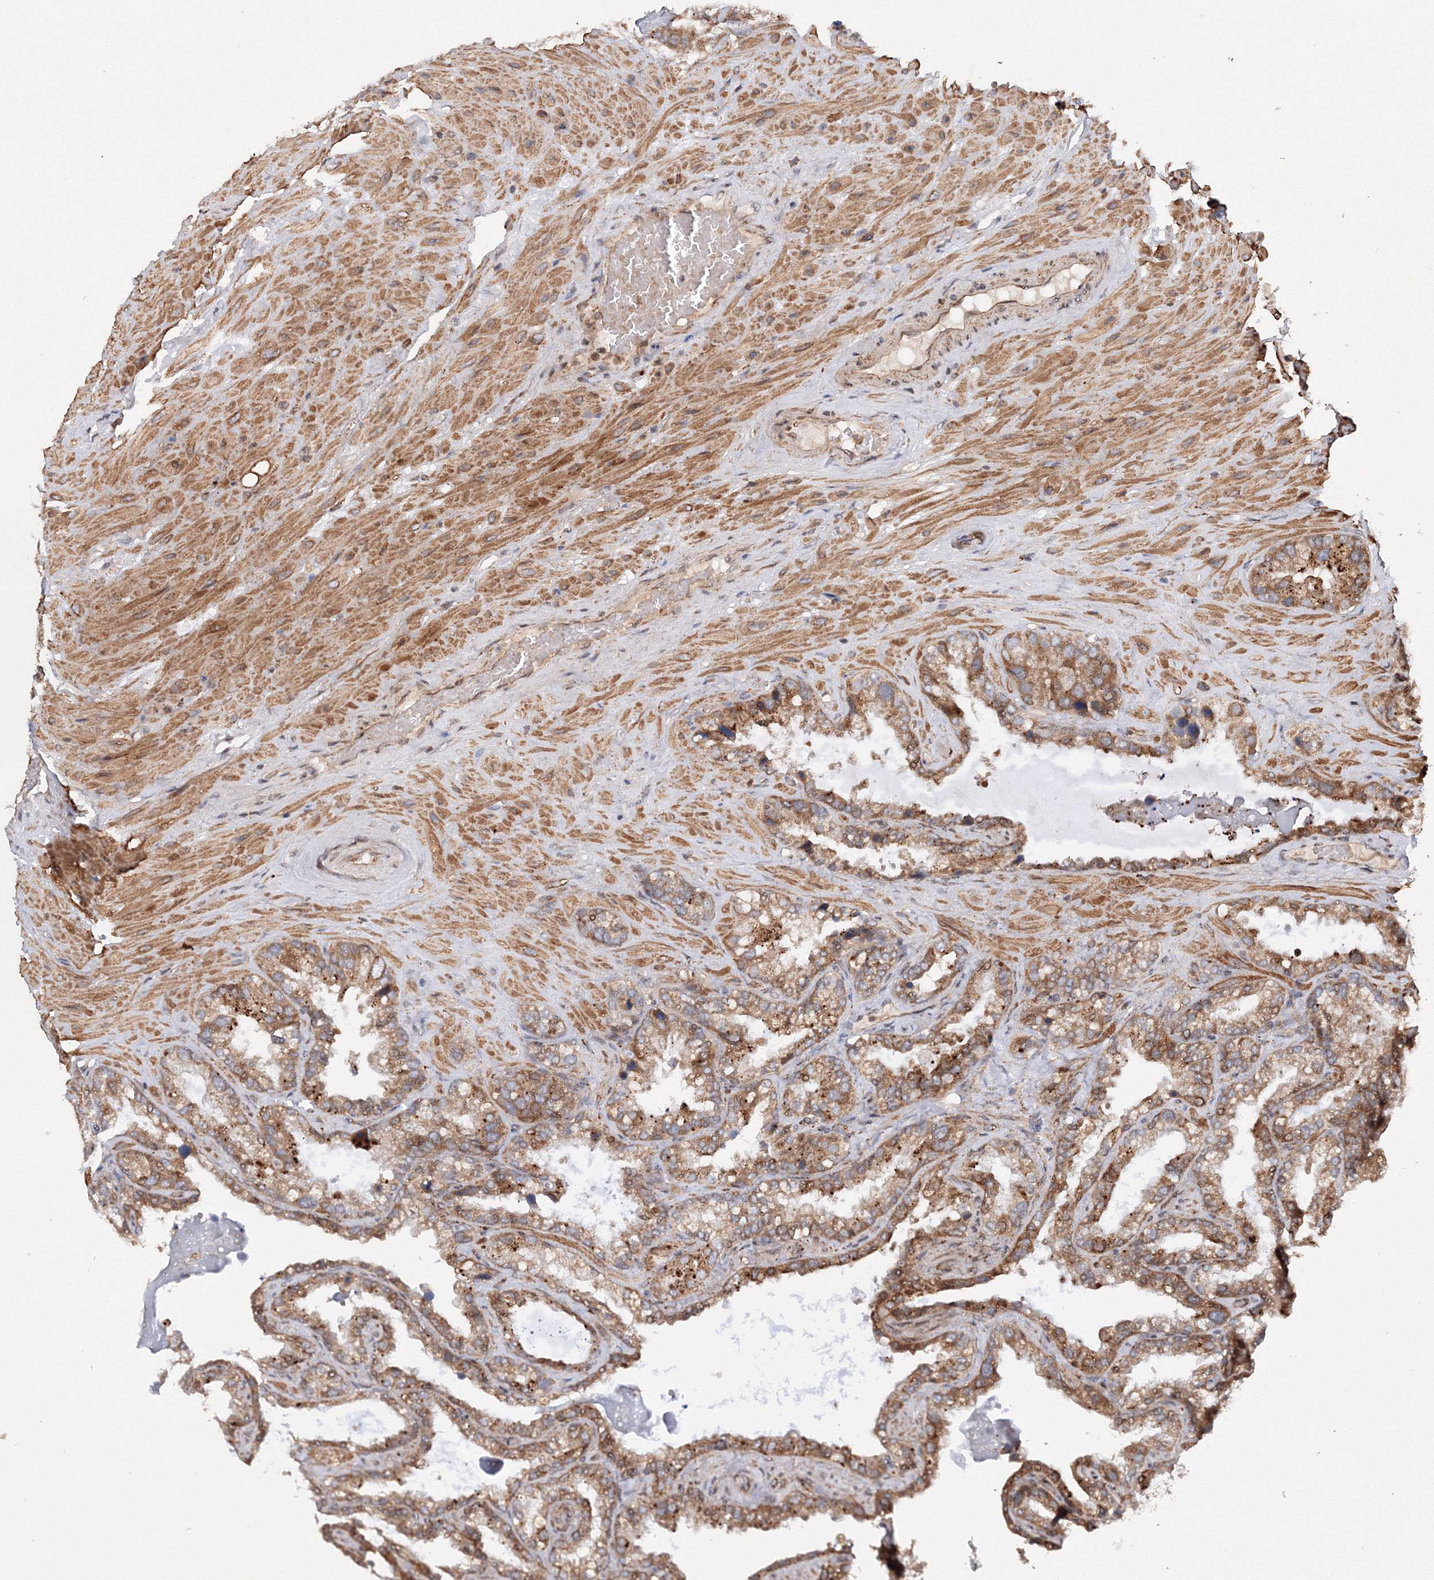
{"staining": {"intensity": "moderate", "quantity": ">75%", "location": "cytoplasmic/membranous"}, "tissue": "seminal vesicle", "cell_type": "Glandular cells", "image_type": "normal", "snomed": [{"axis": "morphology", "description": "Normal tissue, NOS"}, {"axis": "topography", "description": "Prostate"}, {"axis": "topography", "description": "Seminal veicle"}], "caption": "Approximately >75% of glandular cells in unremarkable seminal vesicle reveal moderate cytoplasmic/membranous protein positivity as visualized by brown immunohistochemical staining.", "gene": "DCTD", "patient": {"sex": "male", "age": 68}}